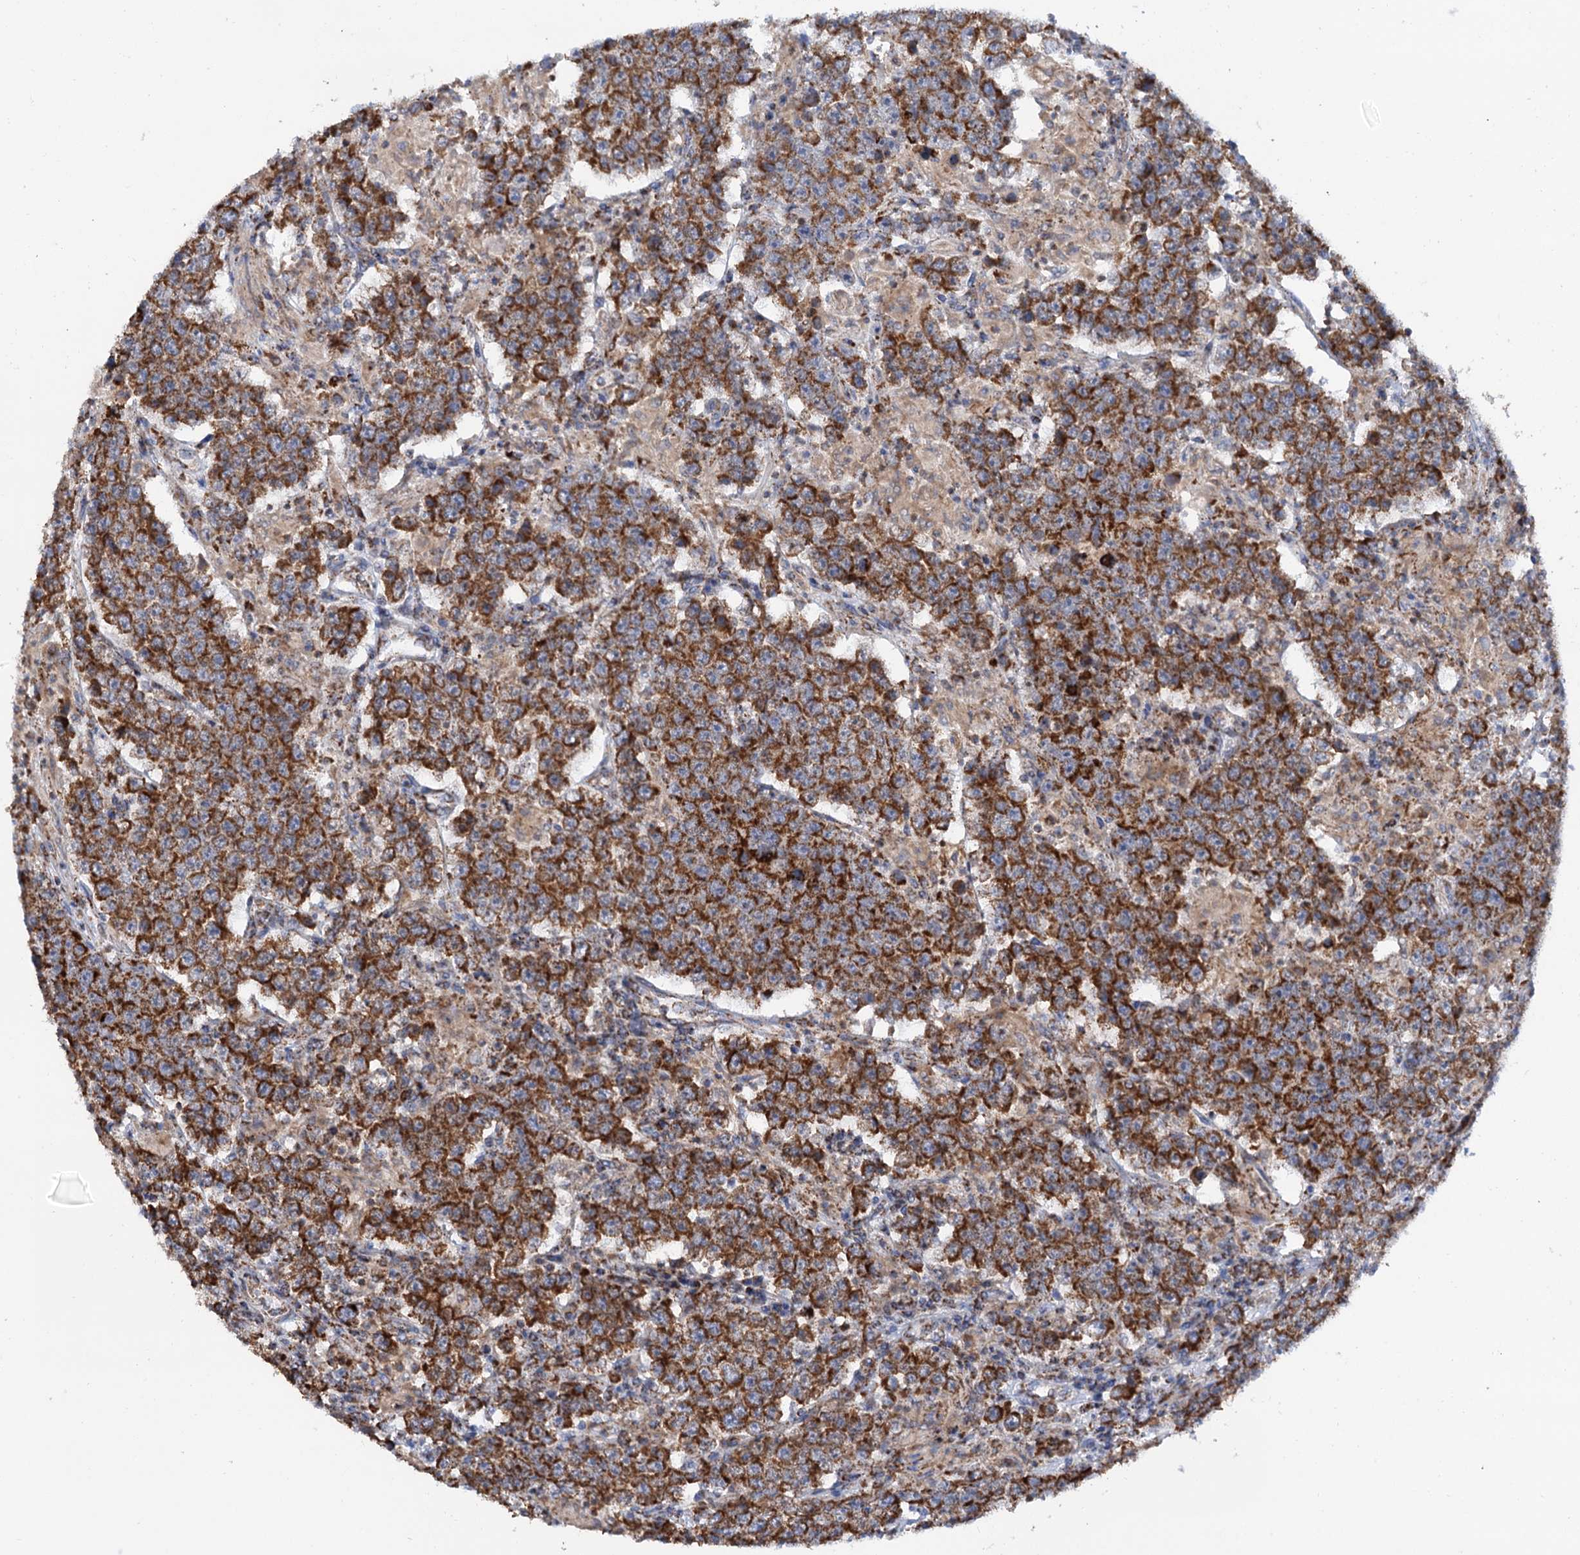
{"staining": {"intensity": "strong", "quantity": ">75%", "location": "cytoplasmic/membranous"}, "tissue": "testis cancer", "cell_type": "Tumor cells", "image_type": "cancer", "snomed": [{"axis": "morphology", "description": "Normal tissue, NOS"}, {"axis": "morphology", "description": "Urothelial carcinoma, High grade"}, {"axis": "morphology", "description": "Seminoma, NOS"}, {"axis": "morphology", "description": "Carcinoma, Embryonal, NOS"}, {"axis": "topography", "description": "Urinary bladder"}, {"axis": "topography", "description": "Testis"}], "caption": "This micrograph shows immunohistochemistry (IHC) staining of human testis urothelial carcinoma (high-grade), with high strong cytoplasmic/membranous expression in approximately >75% of tumor cells.", "gene": "C2CD3", "patient": {"sex": "male", "age": 41}}